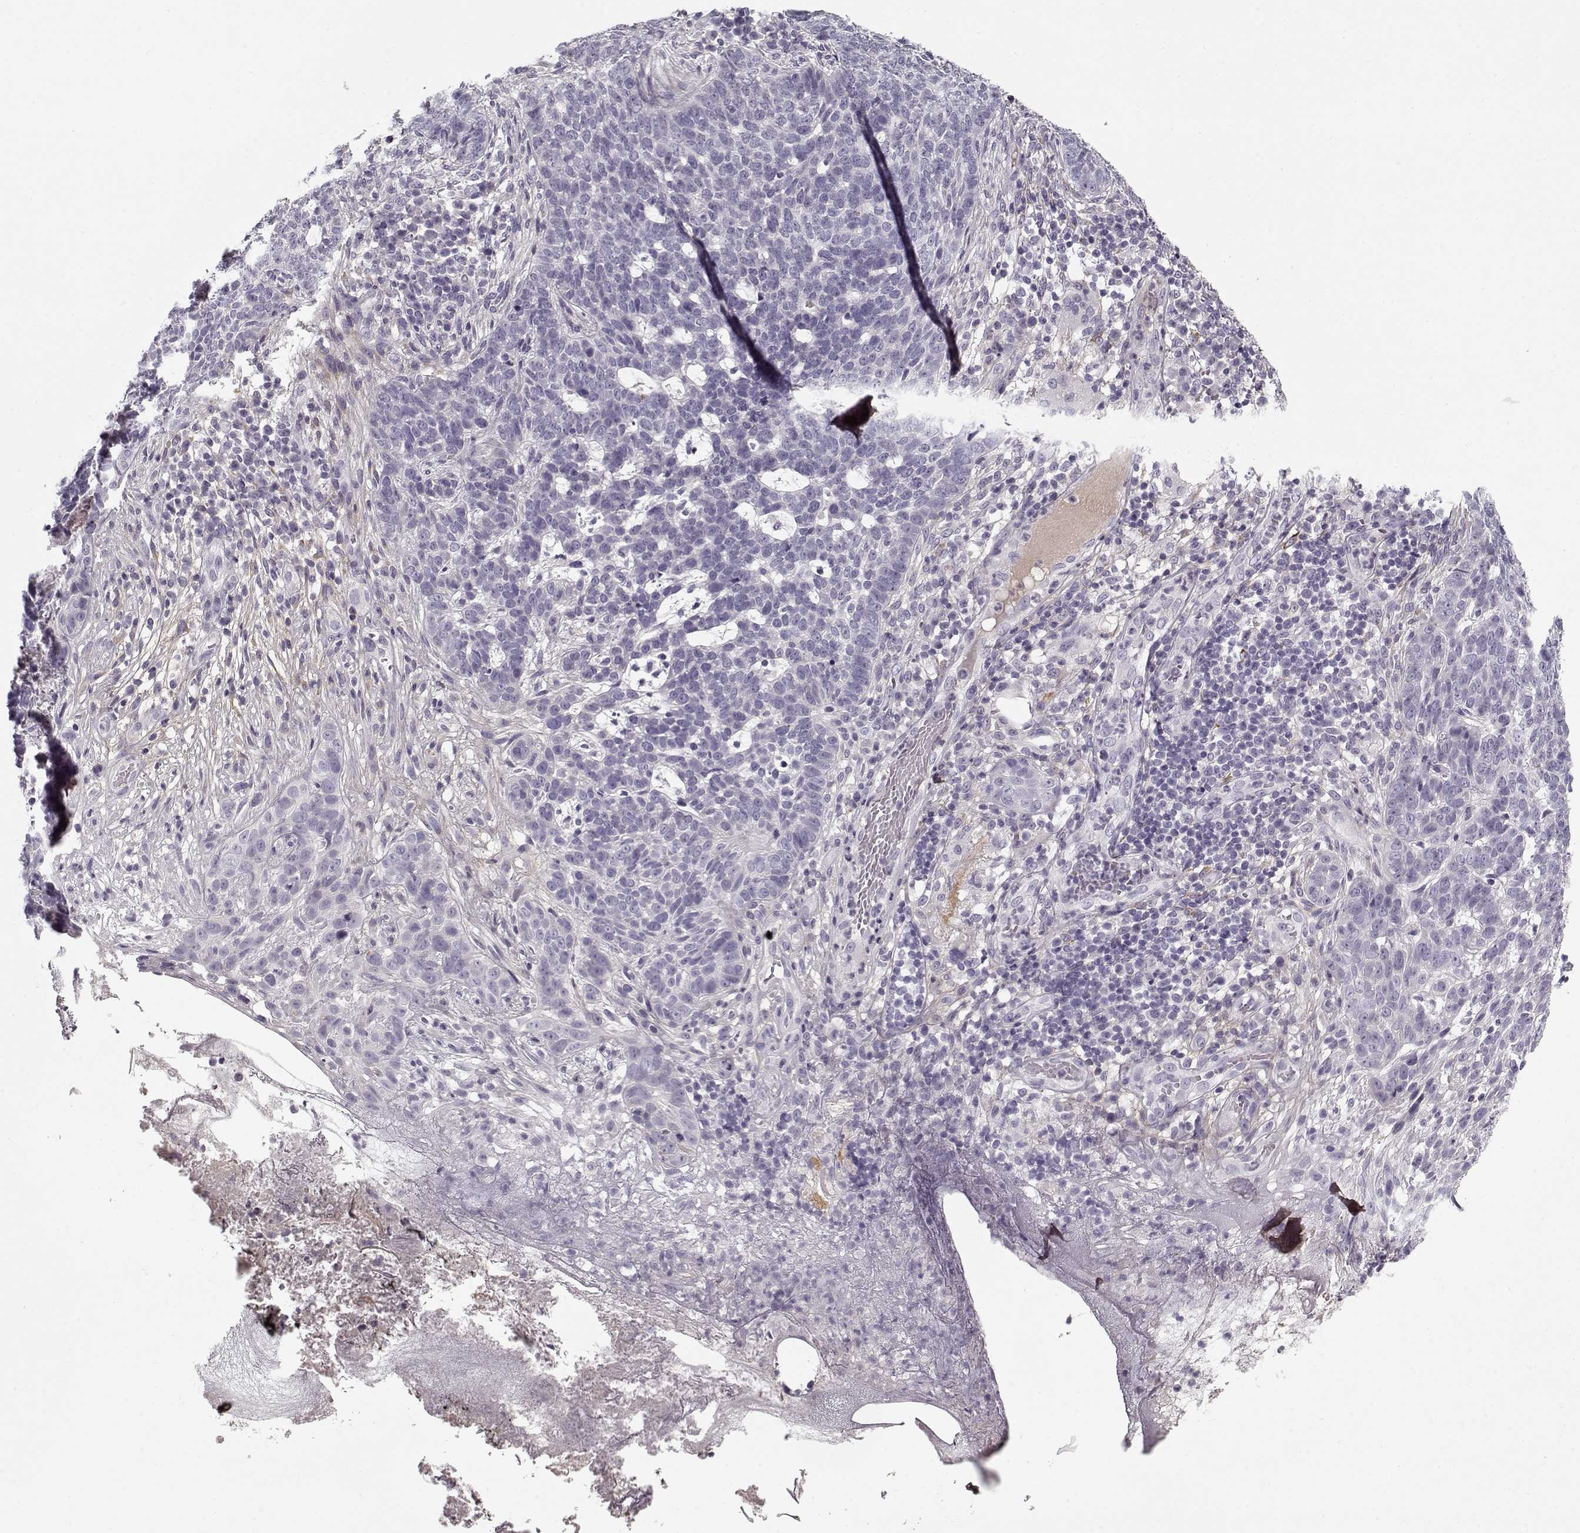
{"staining": {"intensity": "negative", "quantity": "none", "location": "none"}, "tissue": "skin cancer", "cell_type": "Tumor cells", "image_type": "cancer", "snomed": [{"axis": "morphology", "description": "Basal cell carcinoma"}, {"axis": "topography", "description": "Skin"}], "caption": "Tumor cells show no significant expression in skin cancer.", "gene": "LUM", "patient": {"sex": "female", "age": 69}}